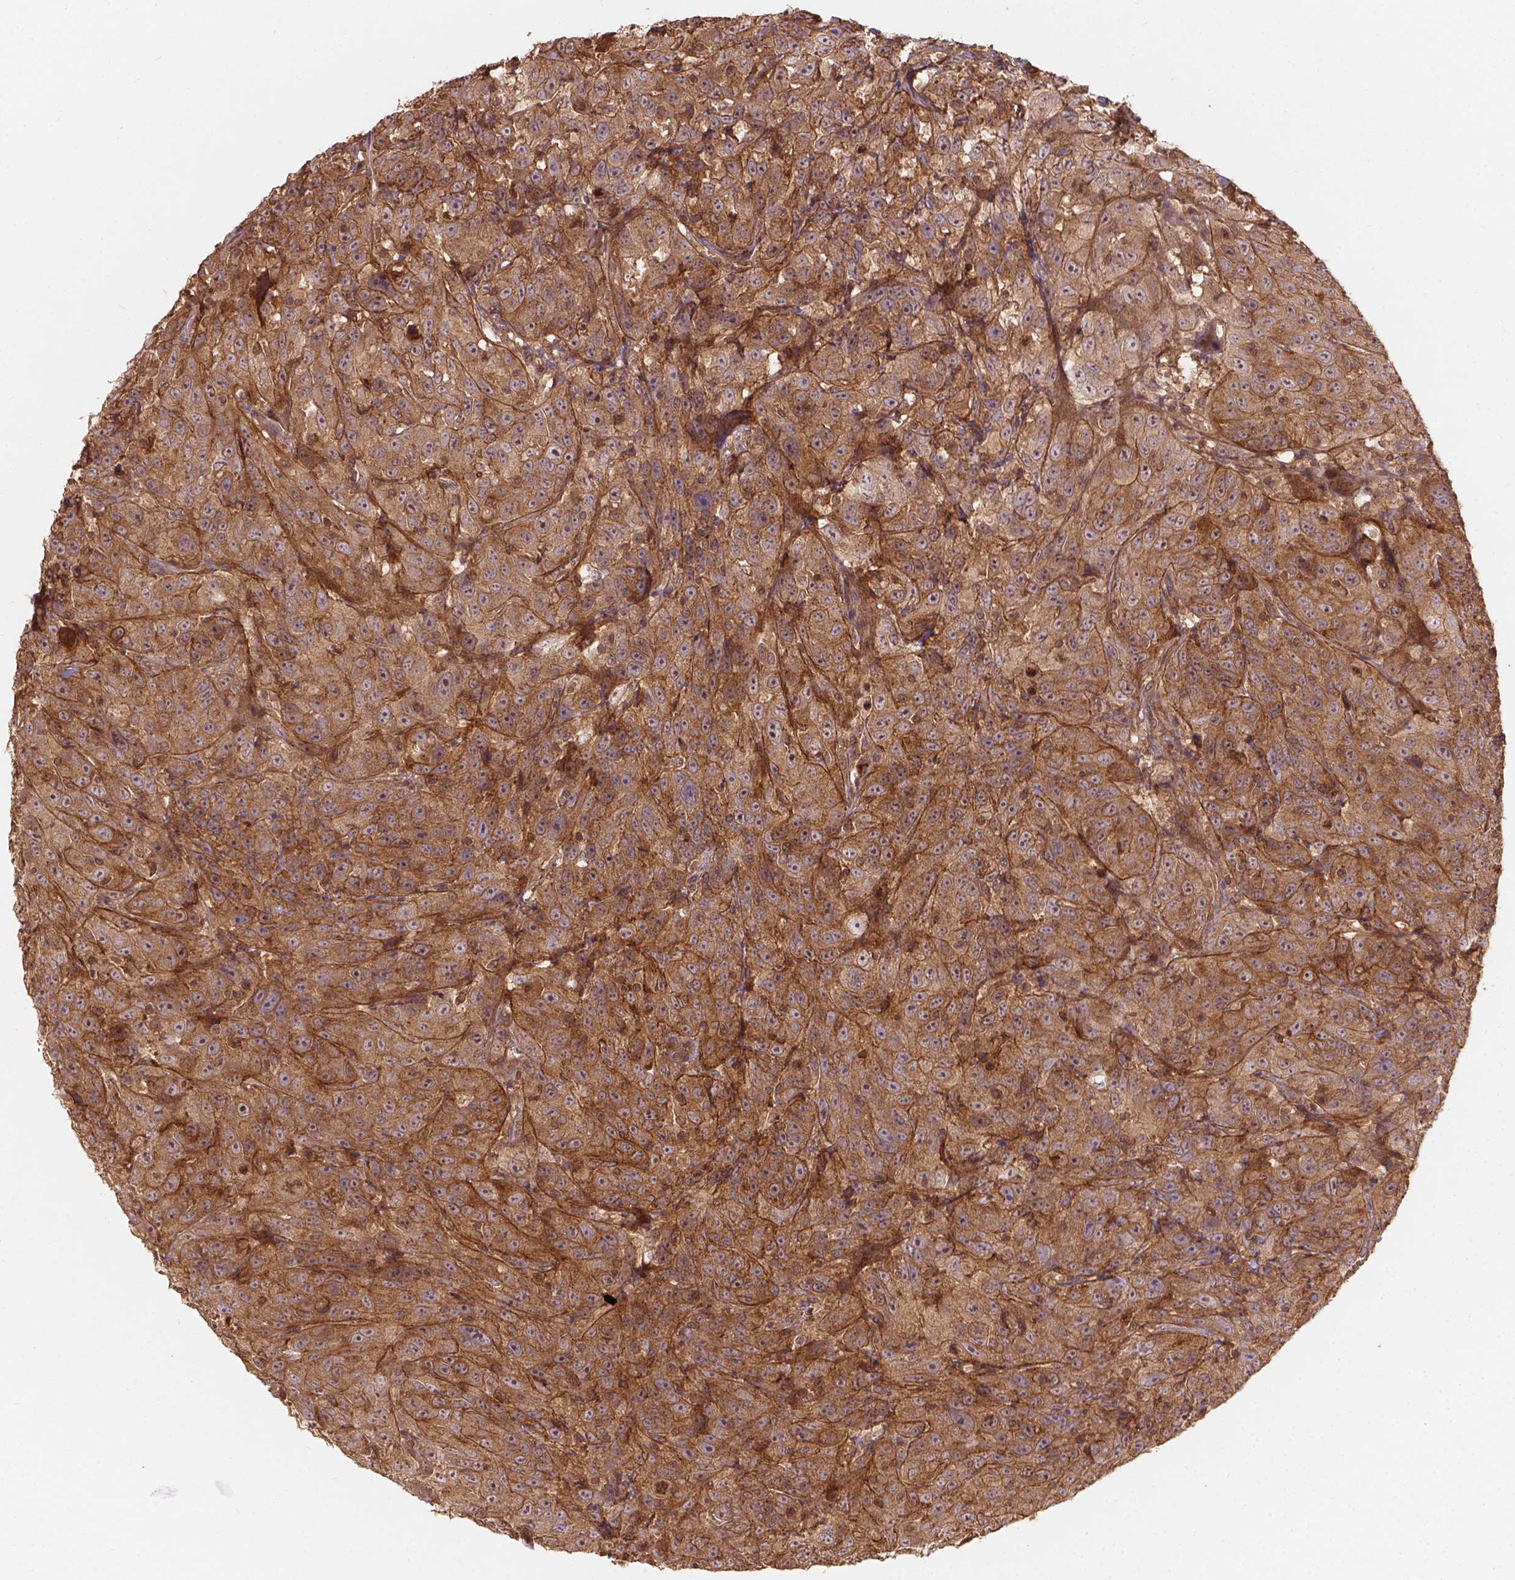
{"staining": {"intensity": "strong", "quantity": ">75%", "location": "cytoplasmic/membranous"}, "tissue": "urothelial cancer", "cell_type": "Tumor cells", "image_type": "cancer", "snomed": [{"axis": "morphology", "description": "Urothelial carcinoma, NOS"}, {"axis": "morphology", "description": "Urothelial carcinoma, High grade"}, {"axis": "topography", "description": "Urinary bladder"}], "caption": "Tumor cells exhibit high levels of strong cytoplasmic/membranous staining in about >75% of cells in urothelial cancer.", "gene": "XPR1", "patient": {"sex": "female", "age": 73}}